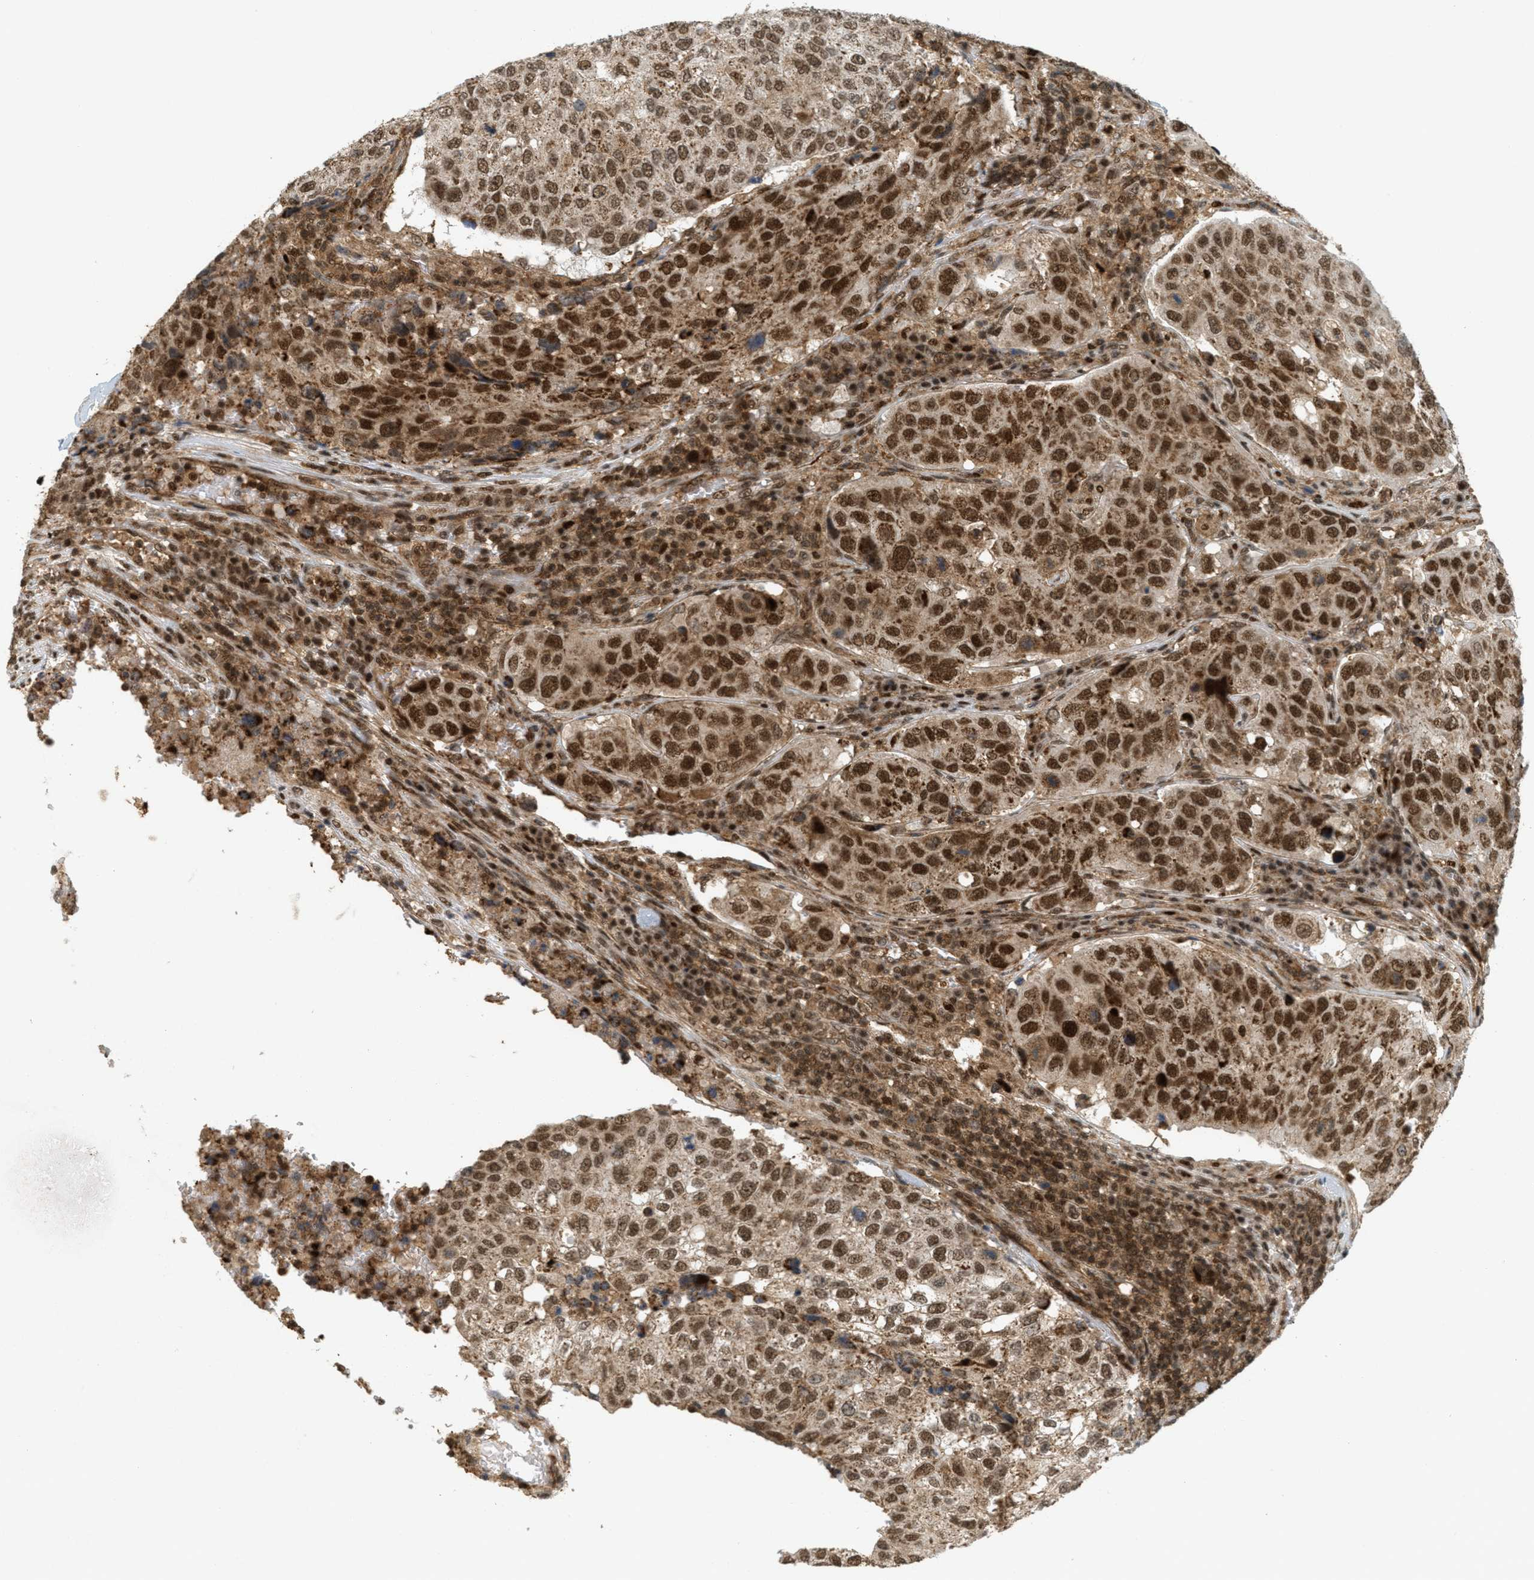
{"staining": {"intensity": "strong", "quantity": ">75%", "location": "cytoplasmic/membranous,nuclear"}, "tissue": "urothelial cancer", "cell_type": "Tumor cells", "image_type": "cancer", "snomed": [{"axis": "morphology", "description": "Urothelial carcinoma, High grade"}, {"axis": "topography", "description": "Lymph node"}, {"axis": "topography", "description": "Urinary bladder"}], "caption": "DAB immunohistochemical staining of high-grade urothelial carcinoma demonstrates strong cytoplasmic/membranous and nuclear protein positivity in about >75% of tumor cells. Nuclei are stained in blue.", "gene": "TLK1", "patient": {"sex": "male", "age": 51}}